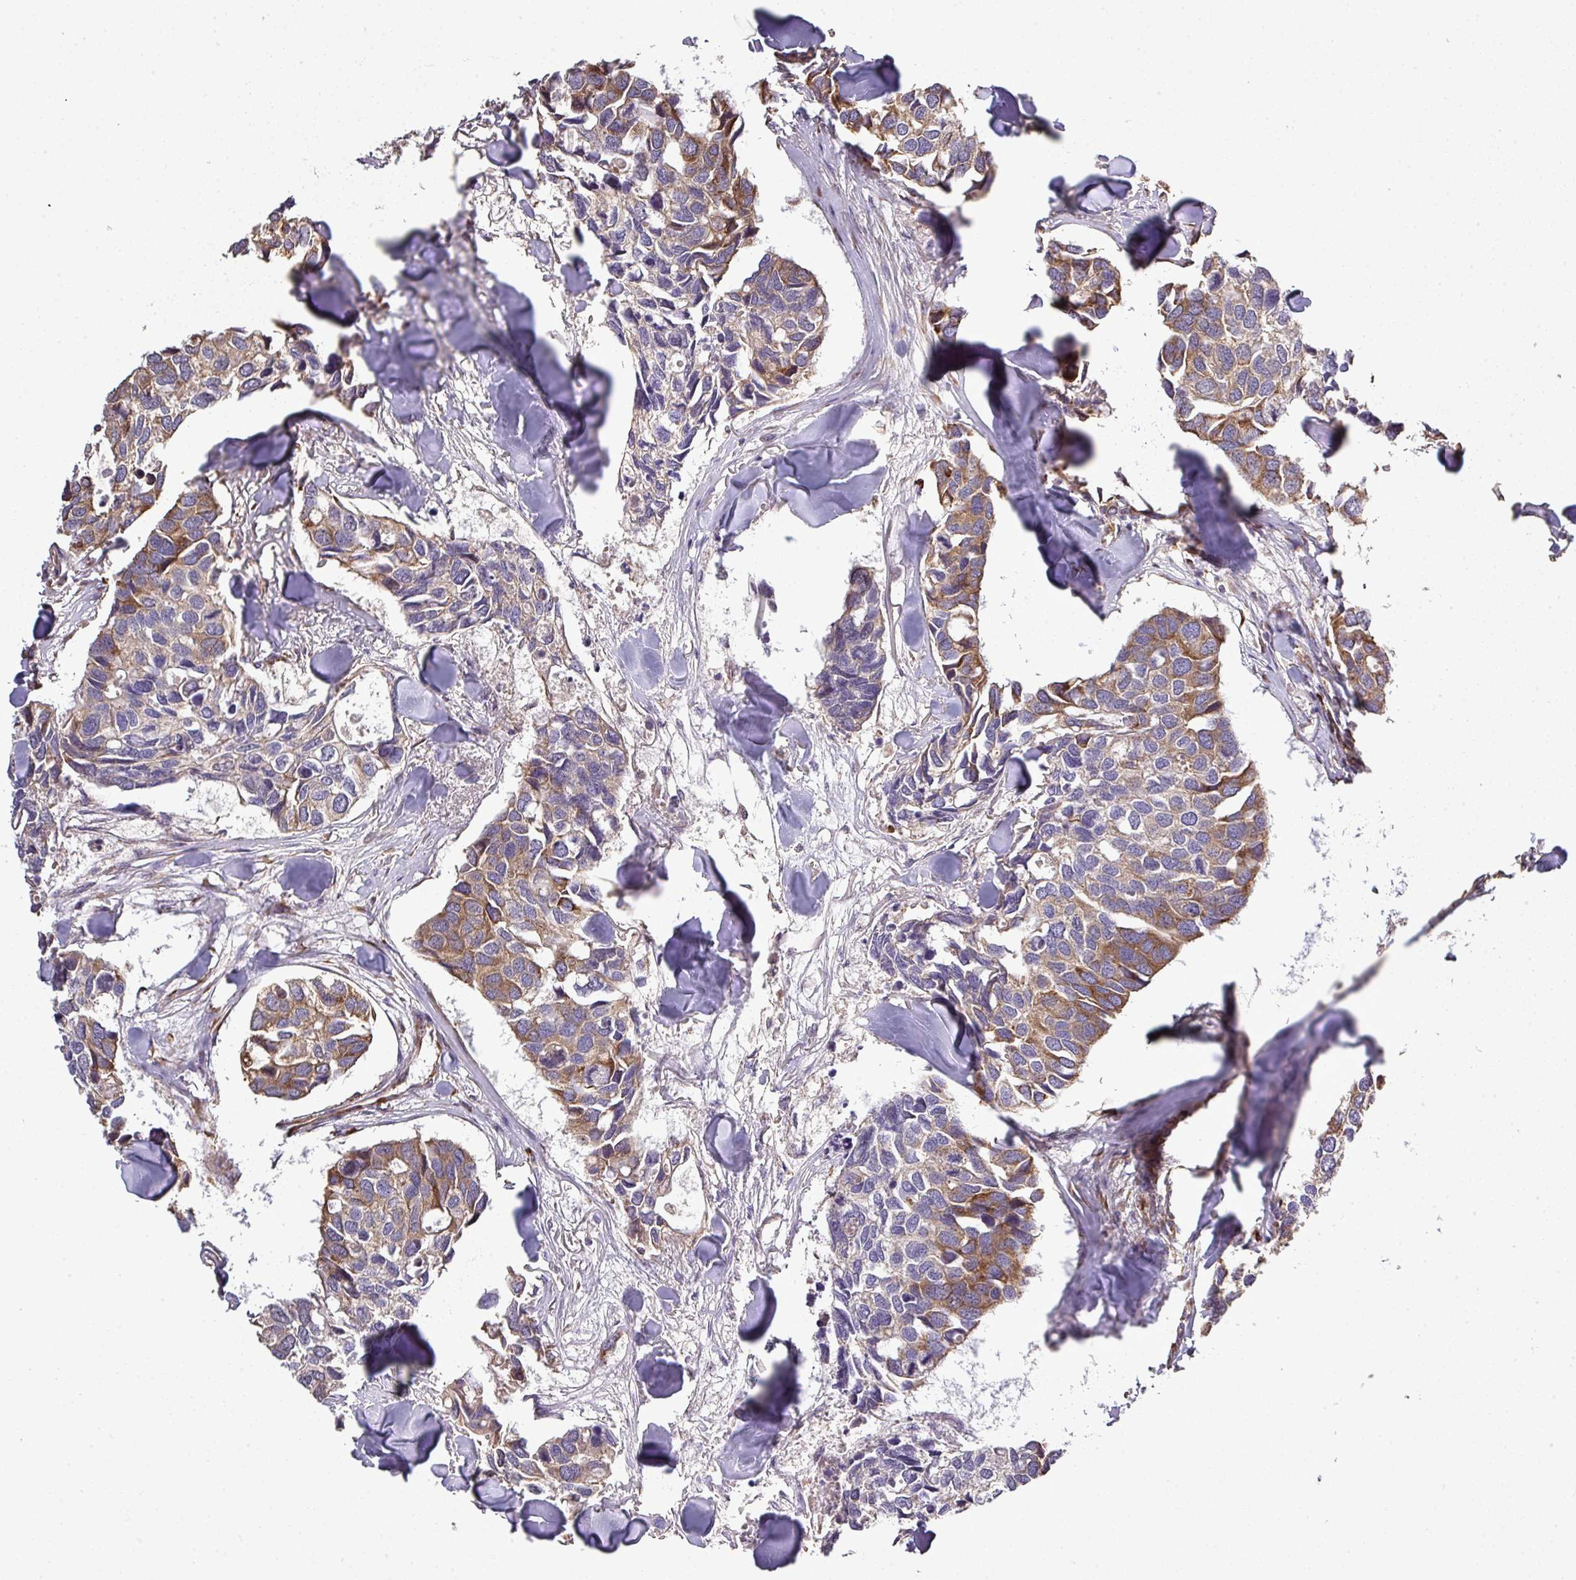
{"staining": {"intensity": "moderate", "quantity": "25%-75%", "location": "cytoplasmic/membranous"}, "tissue": "breast cancer", "cell_type": "Tumor cells", "image_type": "cancer", "snomed": [{"axis": "morphology", "description": "Duct carcinoma"}, {"axis": "topography", "description": "Breast"}], "caption": "Infiltrating ductal carcinoma (breast) tissue shows moderate cytoplasmic/membranous positivity in approximately 25%-75% of tumor cells", "gene": "LRRC74B", "patient": {"sex": "female", "age": 83}}